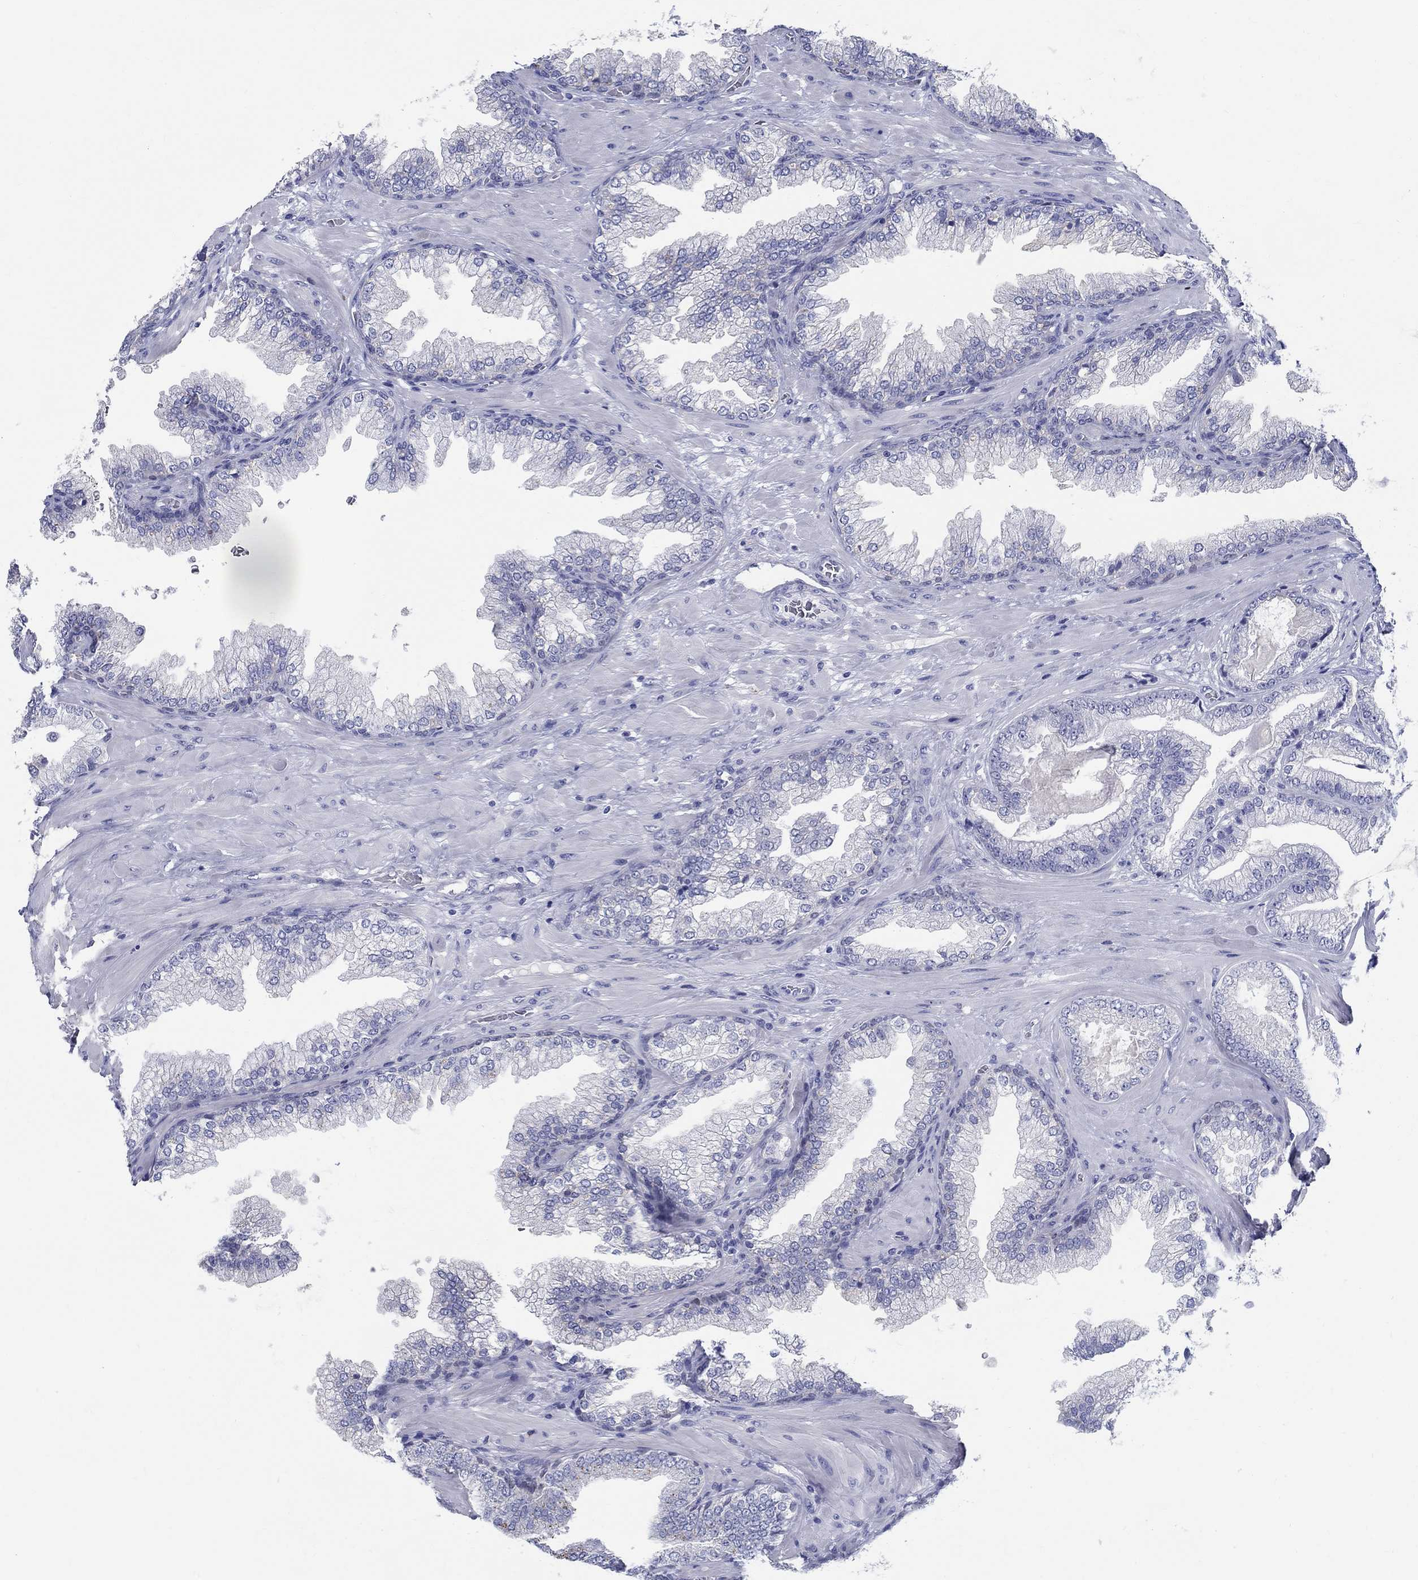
{"staining": {"intensity": "negative", "quantity": "none", "location": "none"}, "tissue": "prostate cancer", "cell_type": "Tumor cells", "image_type": "cancer", "snomed": [{"axis": "morphology", "description": "Adenocarcinoma, Low grade"}, {"axis": "topography", "description": "Prostate"}], "caption": "There is no significant staining in tumor cells of prostate cancer (adenocarcinoma (low-grade)). (Immunohistochemistry (ihc), brightfield microscopy, high magnification).", "gene": "SOX2", "patient": {"sex": "male", "age": 57}}